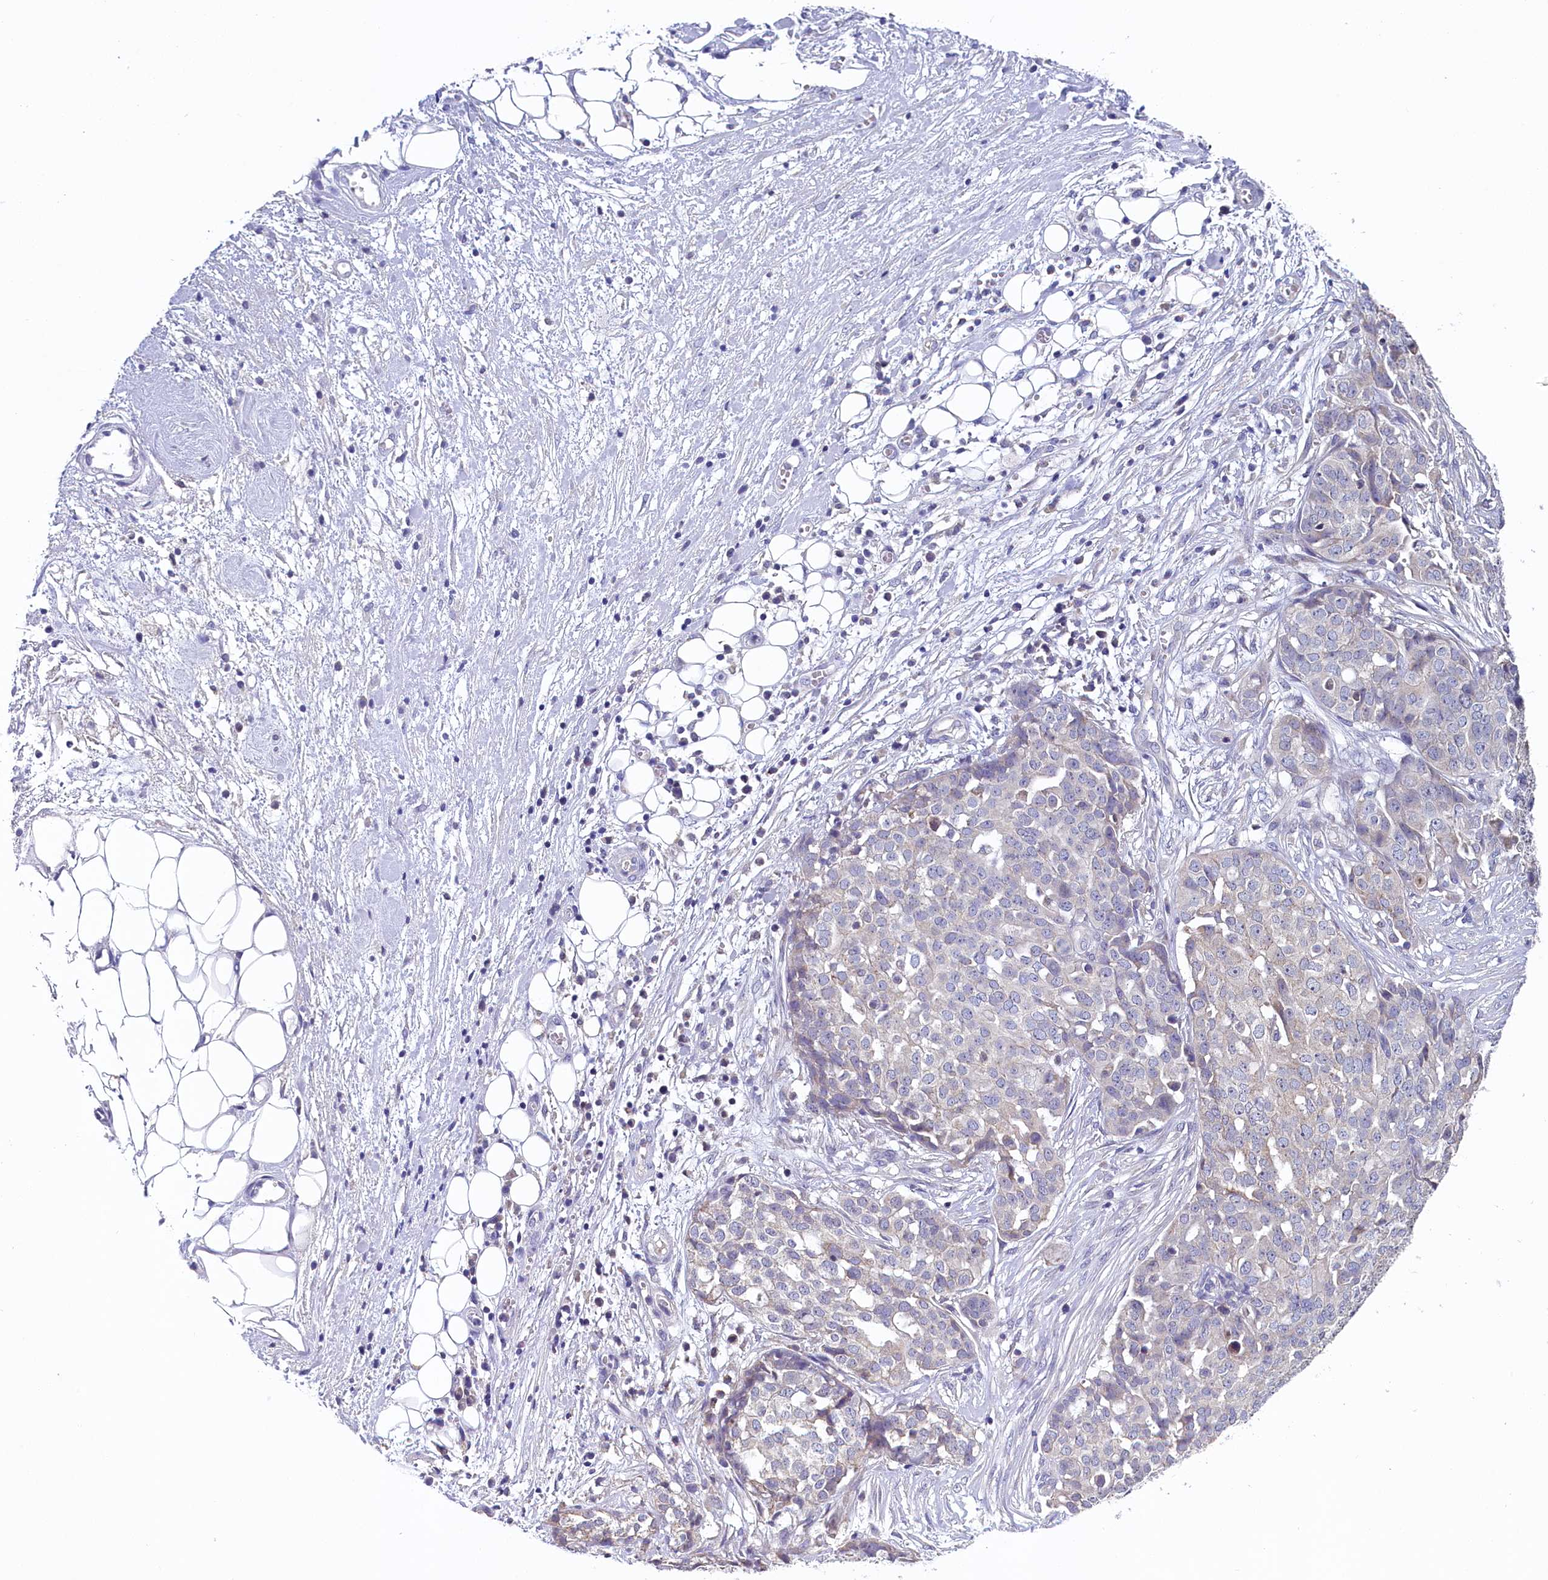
{"staining": {"intensity": "negative", "quantity": "none", "location": "none"}, "tissue": "ovarian cancer", "cell_type": "Tumor cells", "image_type": "cancer", "snomed": [{"axis": "morphology", "description": "Cystadenocarcinoma, serous, NOS"}, {"axis": "topography", "description": "Soft tissue"}, {"axis": "topography", "description": "Ovary"}], "caption": "Immunohistochemistry (IHC) photomicrograph of human serous cystadenocarcinoma (ovarian) stained for a protein (brown), which displays no staining in tumor cells.", "gene": "SPINK9", "patient": {"sex": "female", "age": 57}}